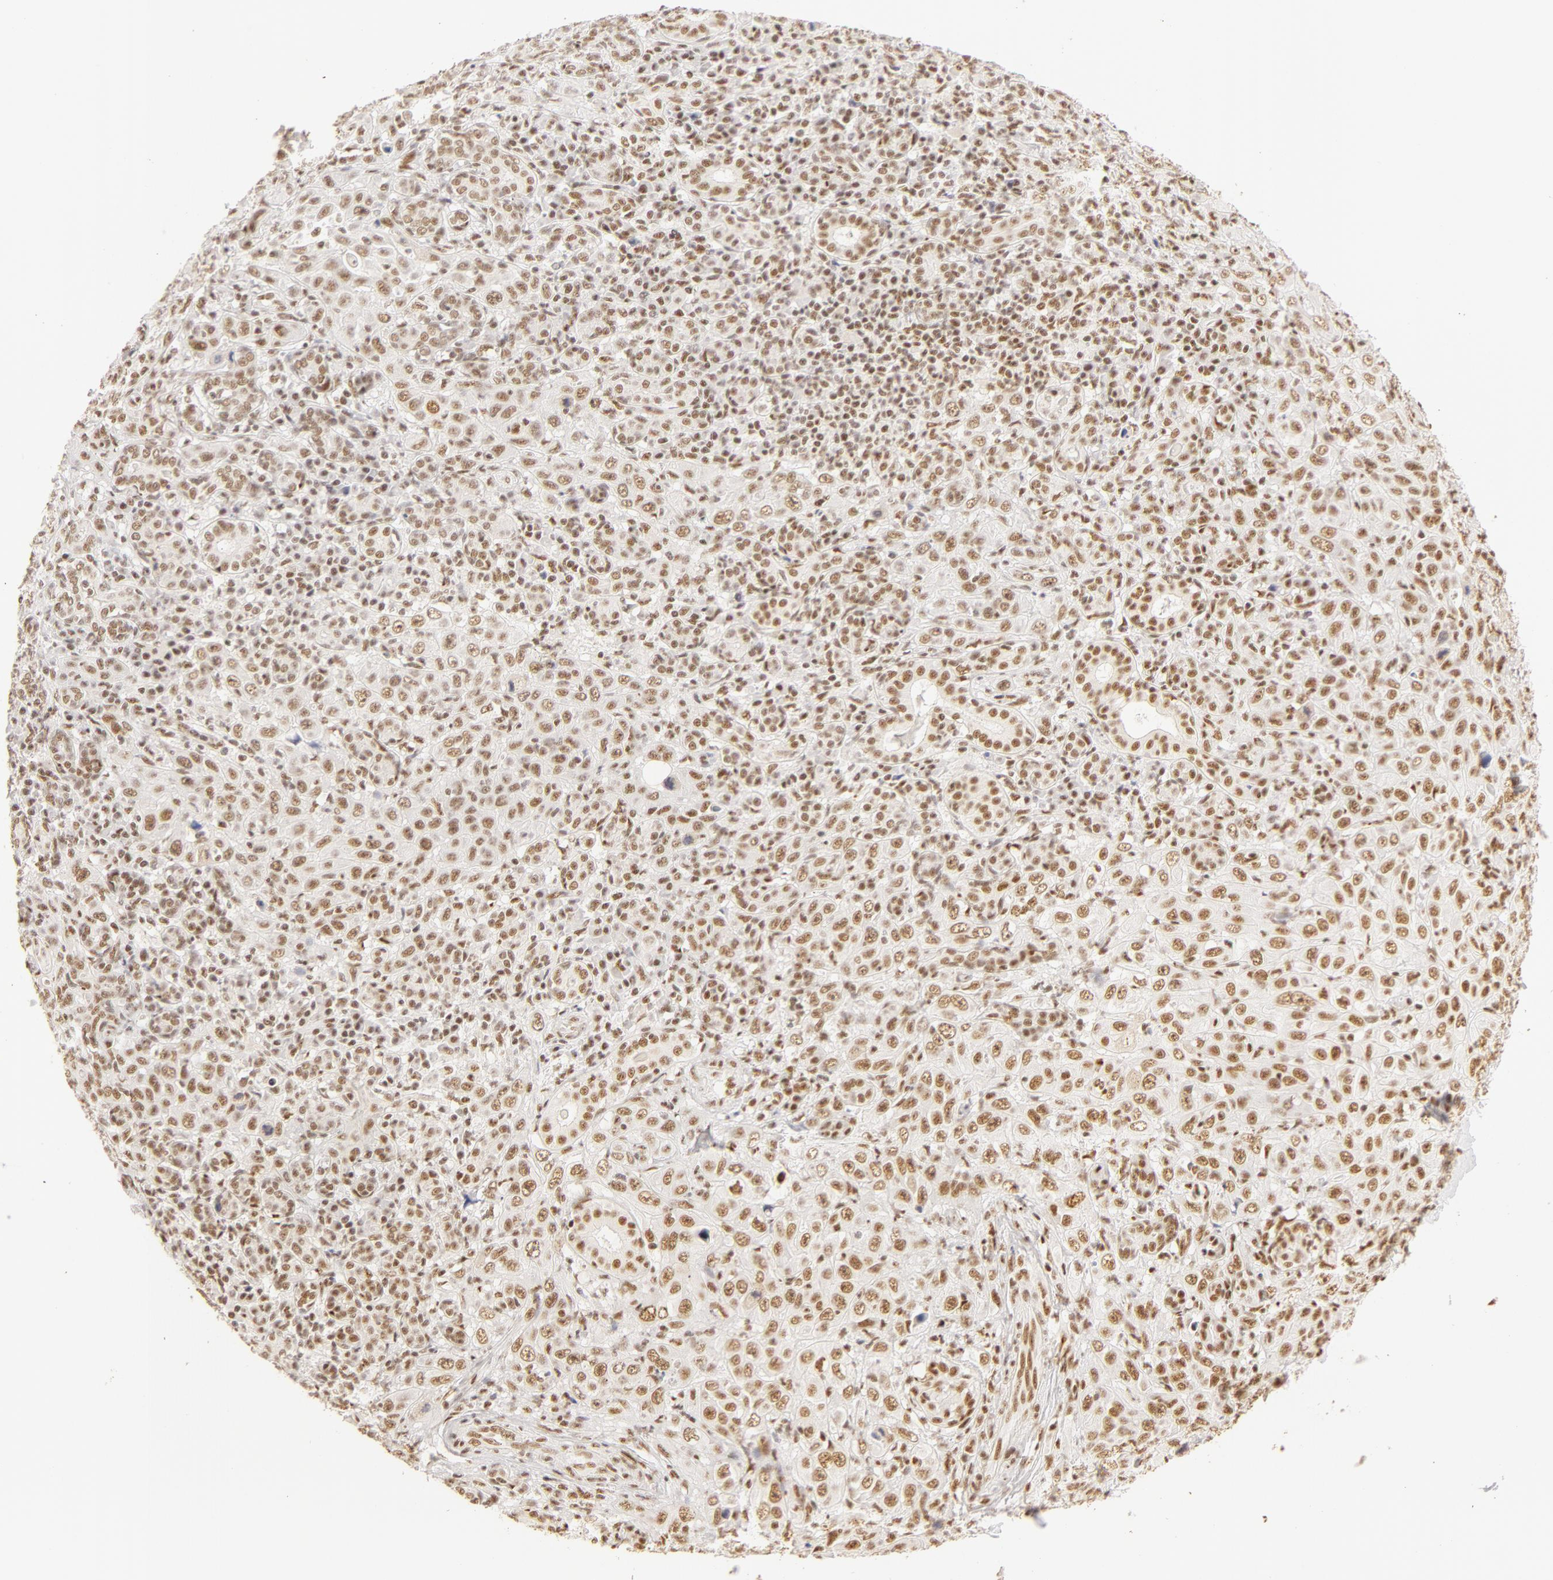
{"staining": {"intensity": "weak", "quantity": ">75%", "location": "nuclear"}, "tissue": "skin cancer", "cell_type": "Tumor cells", "image_type": "cancer", "snomed": [{"axis": "morphology", "description": "Squamous cell carcinoma, NOS"}, {"axis": "topography", "description": "Skin"}], "caption": "Skin cancer stained with a protein marker shows weak staining in tumor cells.", "gene": "RBM39", "patient": {"sex": "male", "age": 84}}